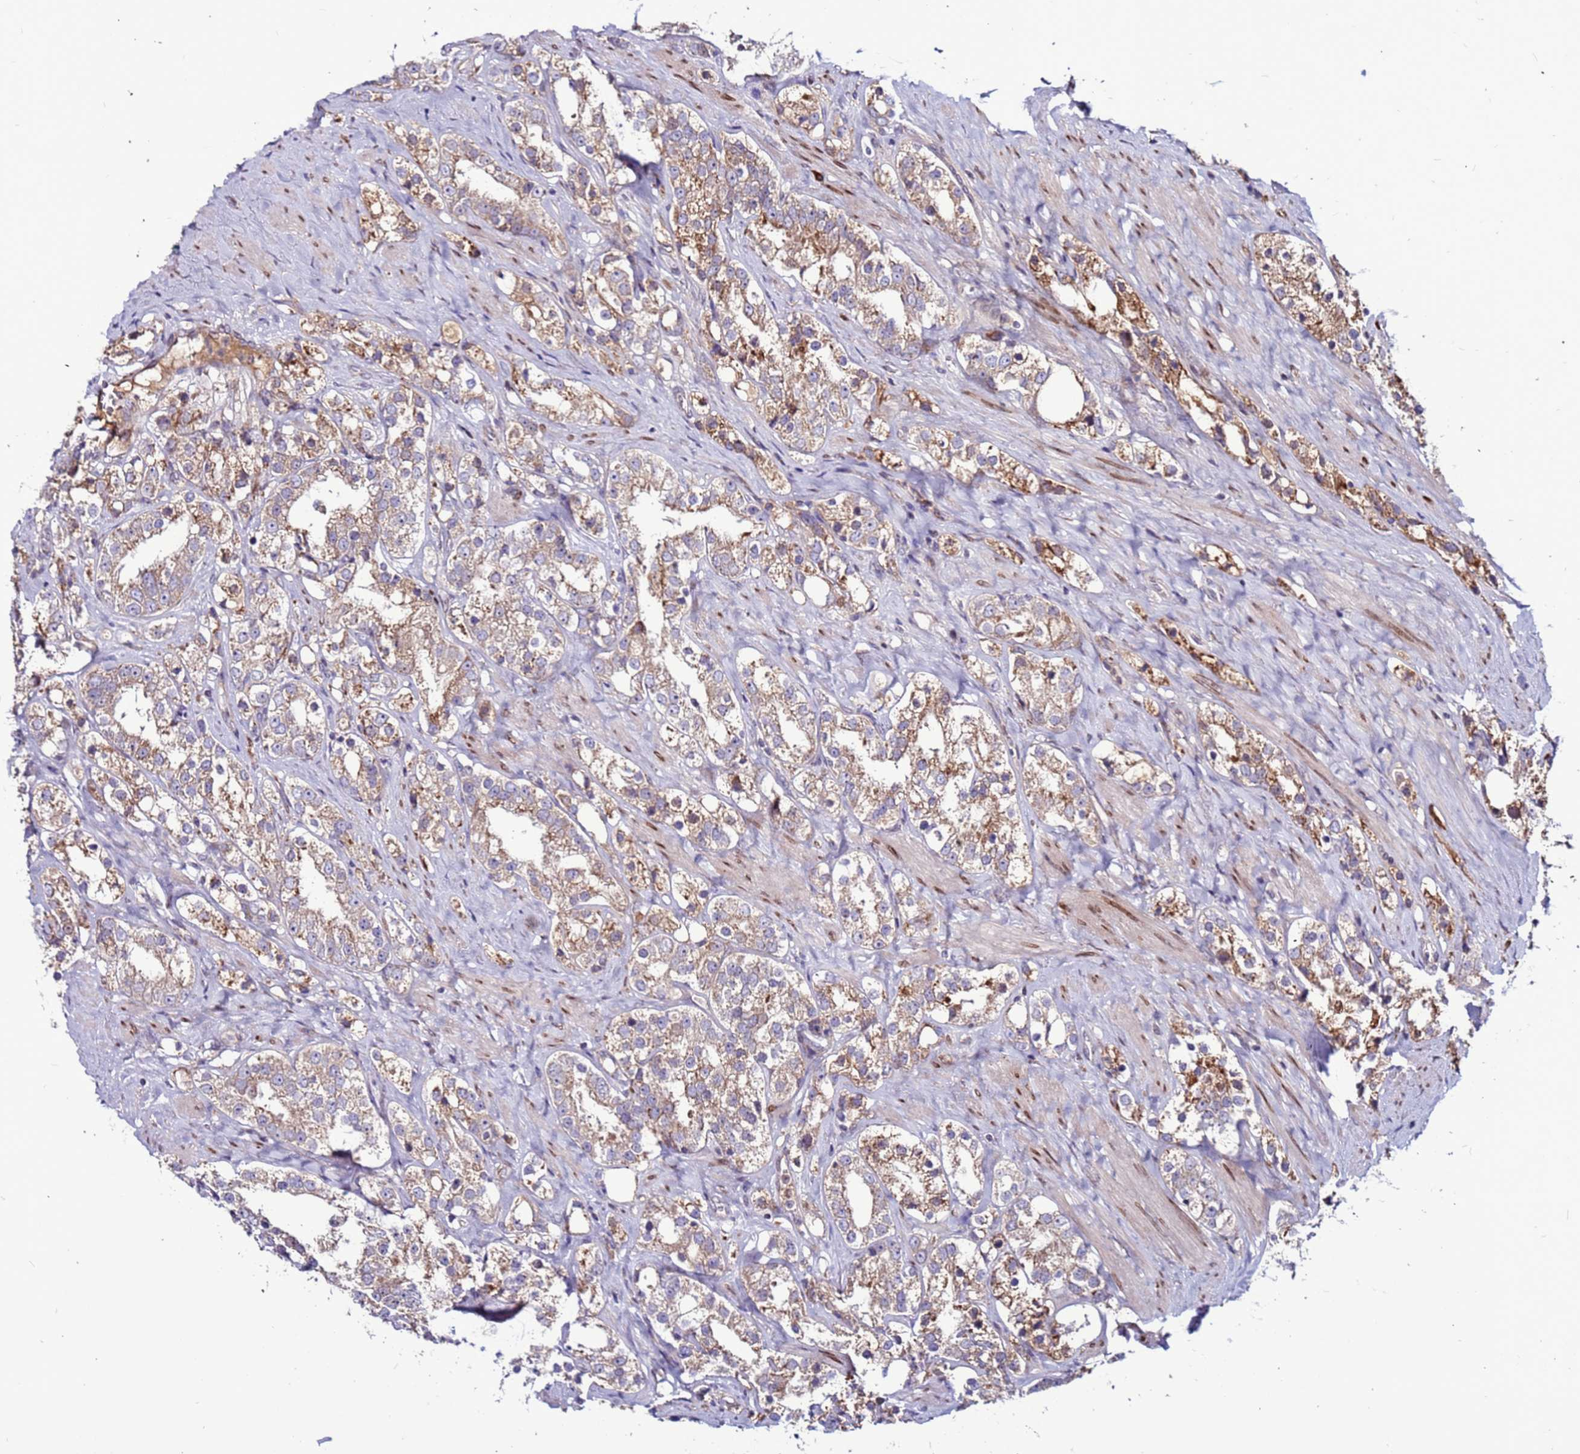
{"staining": {"intensity": "moderate", "quantity": ">75%", "location": "cytoplasmic/membranous"}, "tissue": "prostate cancer", "cell_type": "Tumor cells", "image_type": "cancer", "snomed": [{"axis": "morphology", "description": "Adenocarcinoma, NOS"}, {"axis": "topography", "description": "Prostate"}], "caption": "Immunohistochemical staining of human prostate cancer shows medium levels of moderate cytoplasmic/membranous expression in approximately >75% of tumor cells.", "gene": "CCDC71", "patient": {"sex": "male", "age": 79}}